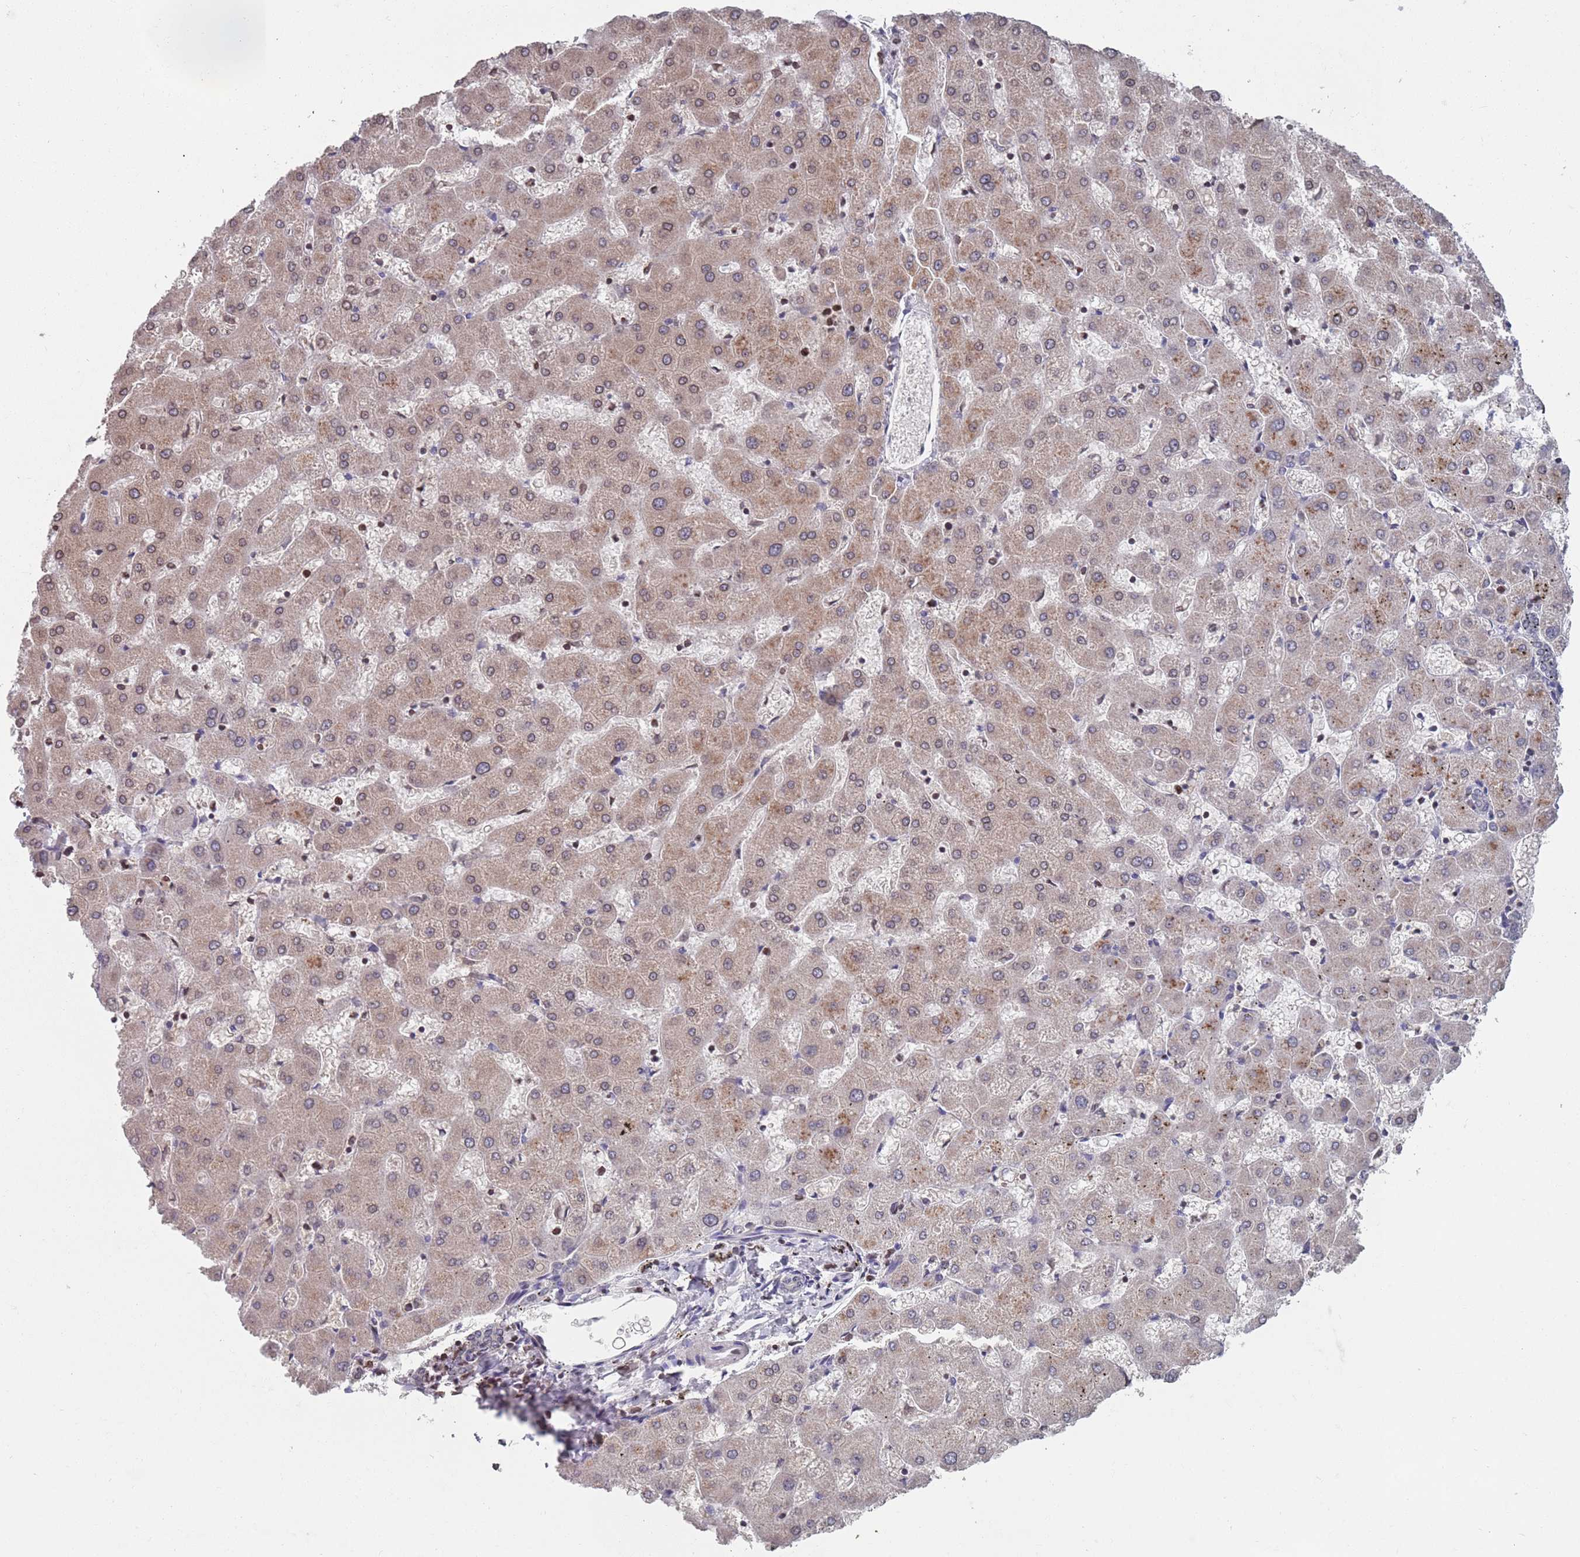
{"staining": {"intensity": "negative", "quantity": "none", "location": "none"}, "tissue": "liver", "cell_type": "Cholangiocytes", "image_type": "normal", "snomed": [{"axis": "morphology", "description": "Normal tissue, NOS"}, {"axis": "topography", "description": "Liver"}], "caption": "The image reveals no significant positivity in cholangiocytes of liver.", "gene": "SDHAF3", "patient": {"sex": "female", "age": 63}}